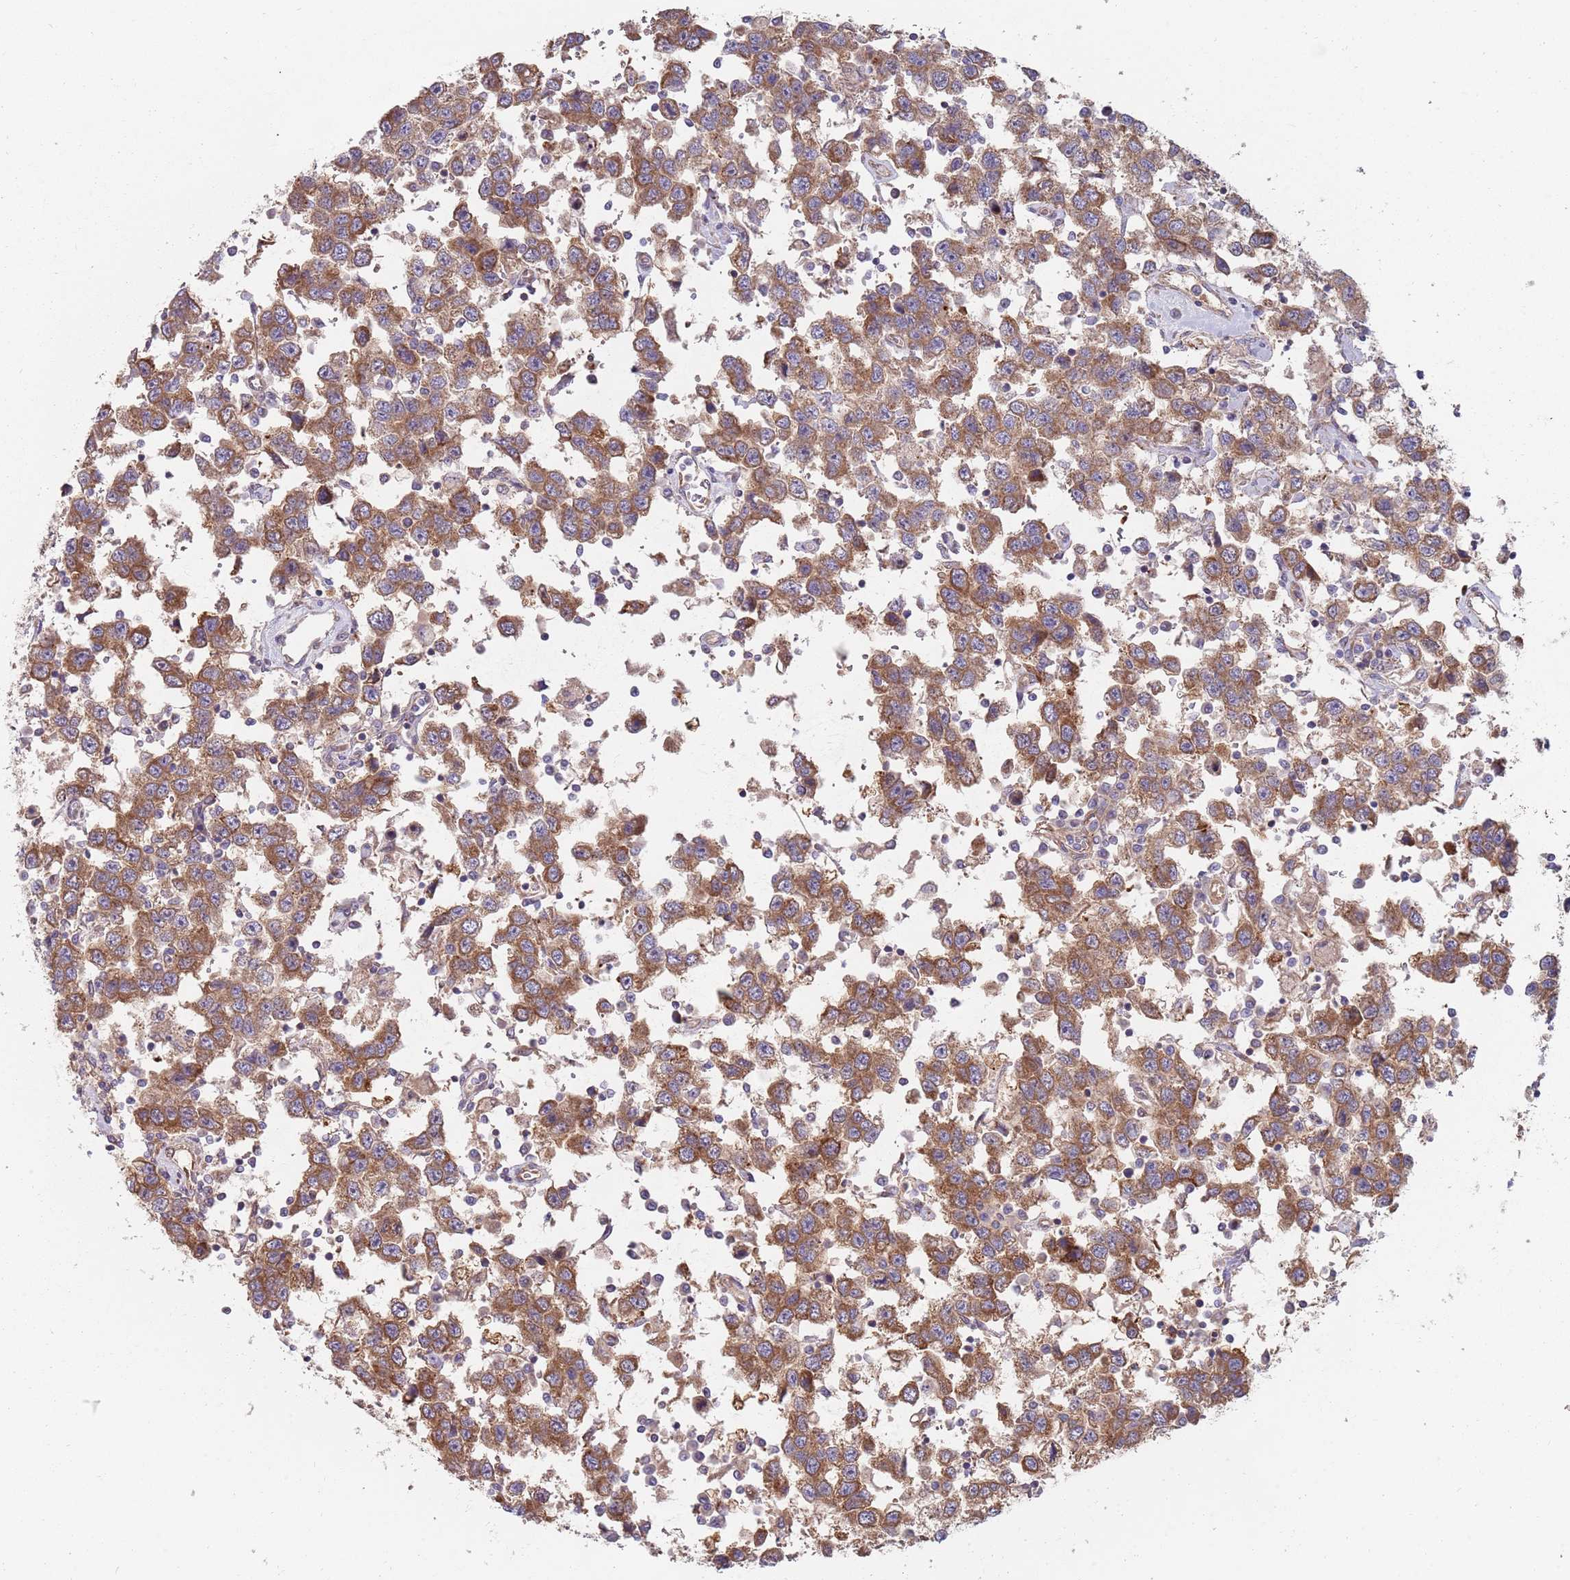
{"staining": {"intensity": "moderate", "quantity": ">75%", "location": "cytoplasmic/membranous"}, "tissue": "testis cancer", "cell_type": "Tumor cells", "image_type": "cancer", "snomed": [{"axis": "morphology", "description": "Seminoma, NOS"}, {"axis": "topography", "description": "Testis"}], "caption": "A brown stain highlights moderate cytoplasmic/membranous expression of a protein in human testis seminoma tumor cells.", "gene": "SPDL1", "patient": {"sex": "male", "age": 41}}